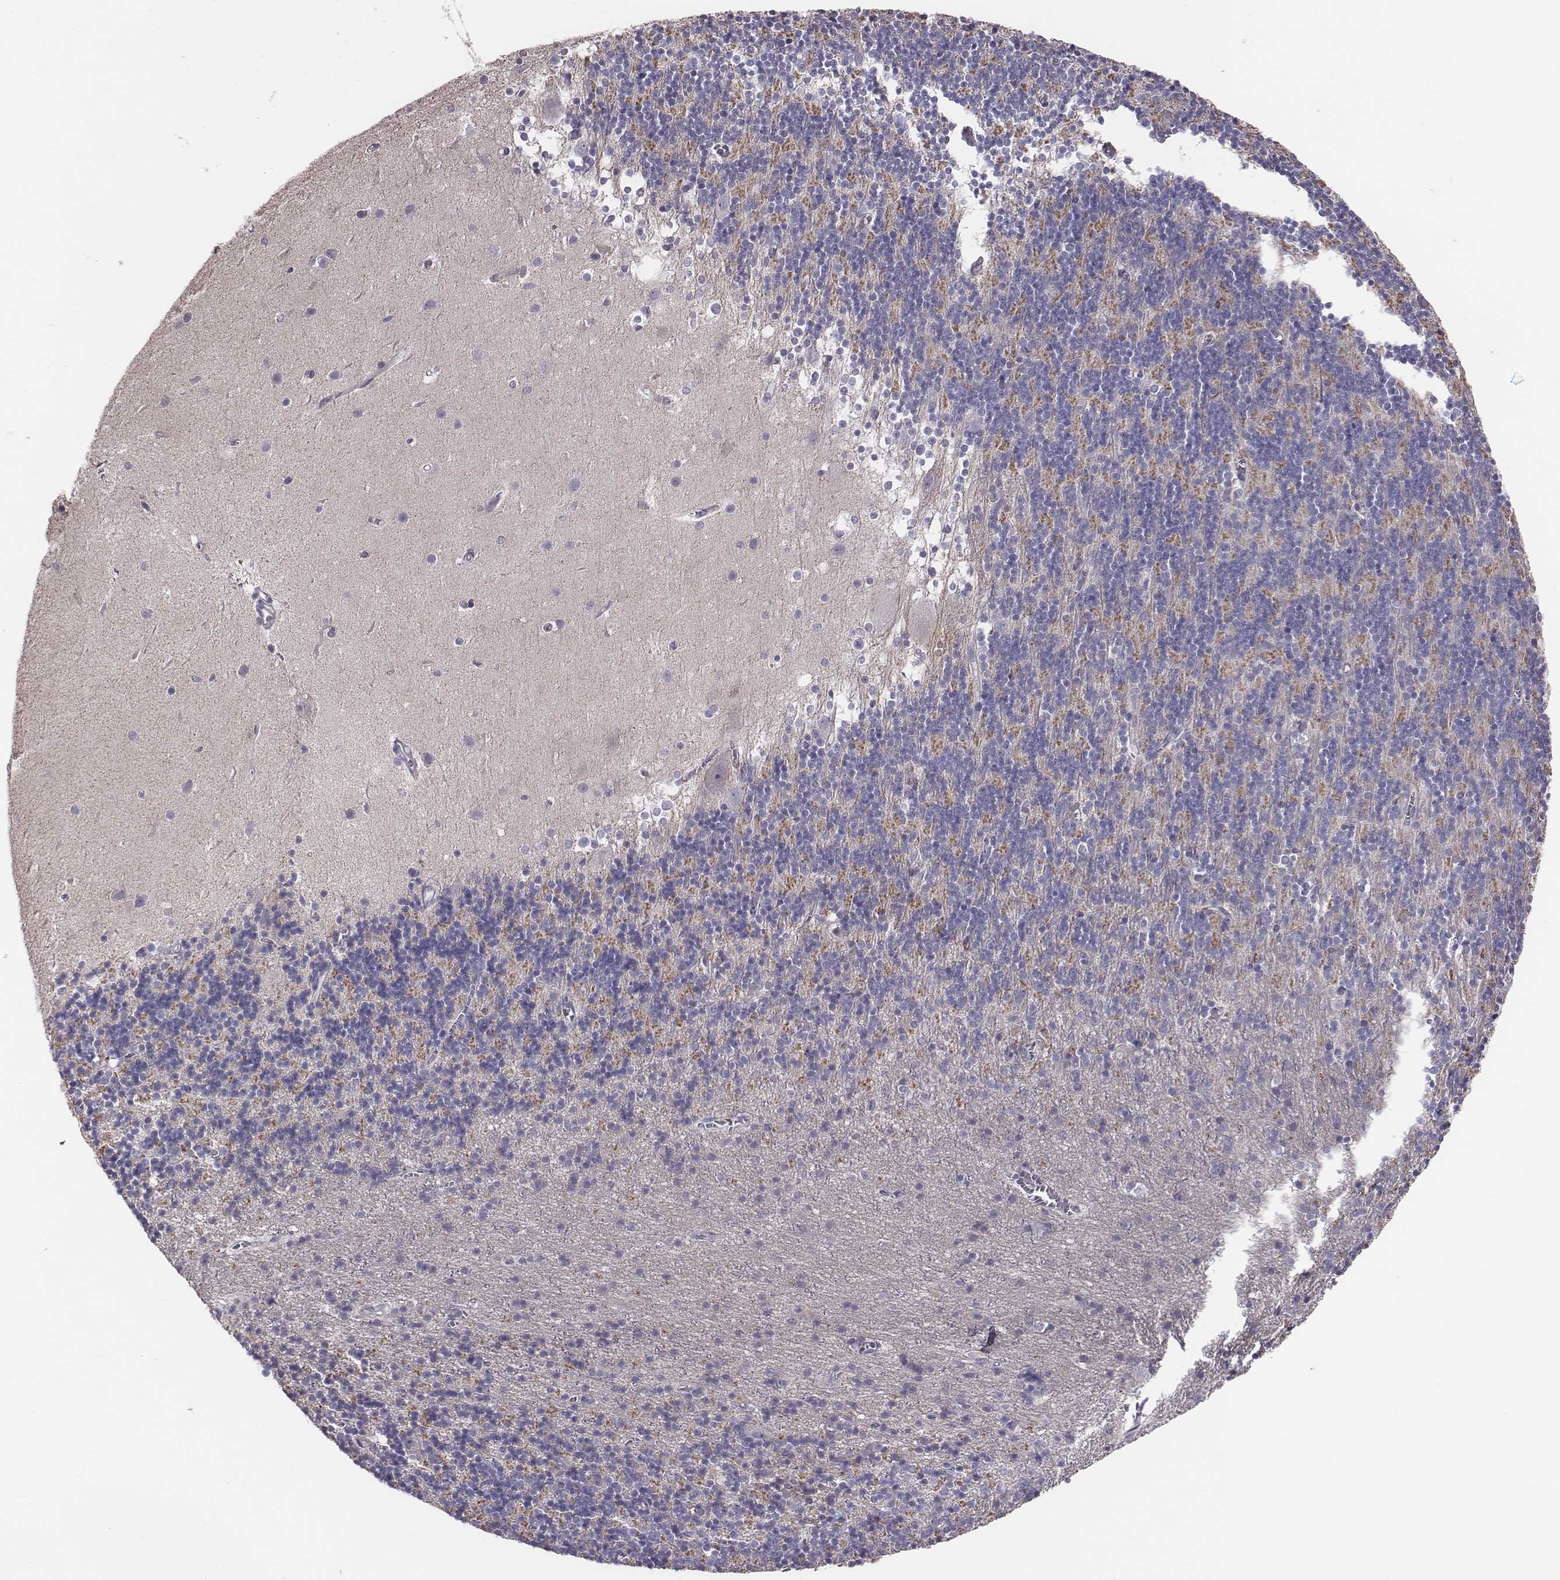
{"staining": {"intensity": "negative", "quantity": "none", "location": "none"}, "tissue": "cerebellum", "cell_type": "Cells in granular layer", "image_type": "normal", "snomed": [{"axis": "morphology", "description": "Normal tissue, NOS"}, {"axis": "topography", "description": "Cerebellum"}], "caption": "High magnification brightfield microscopy of normal cerebellum stained with DAB (brown) and counterstained with hematoxylin (blue): cells in granular layer show no significant expression. (DAB (3,3'-diaminobenzidine) immunohistochemistry visualized using brightfield microscopy, high magnification).", "gene": "CACNG4", "patient": {"sex": "male", "age": 70}}